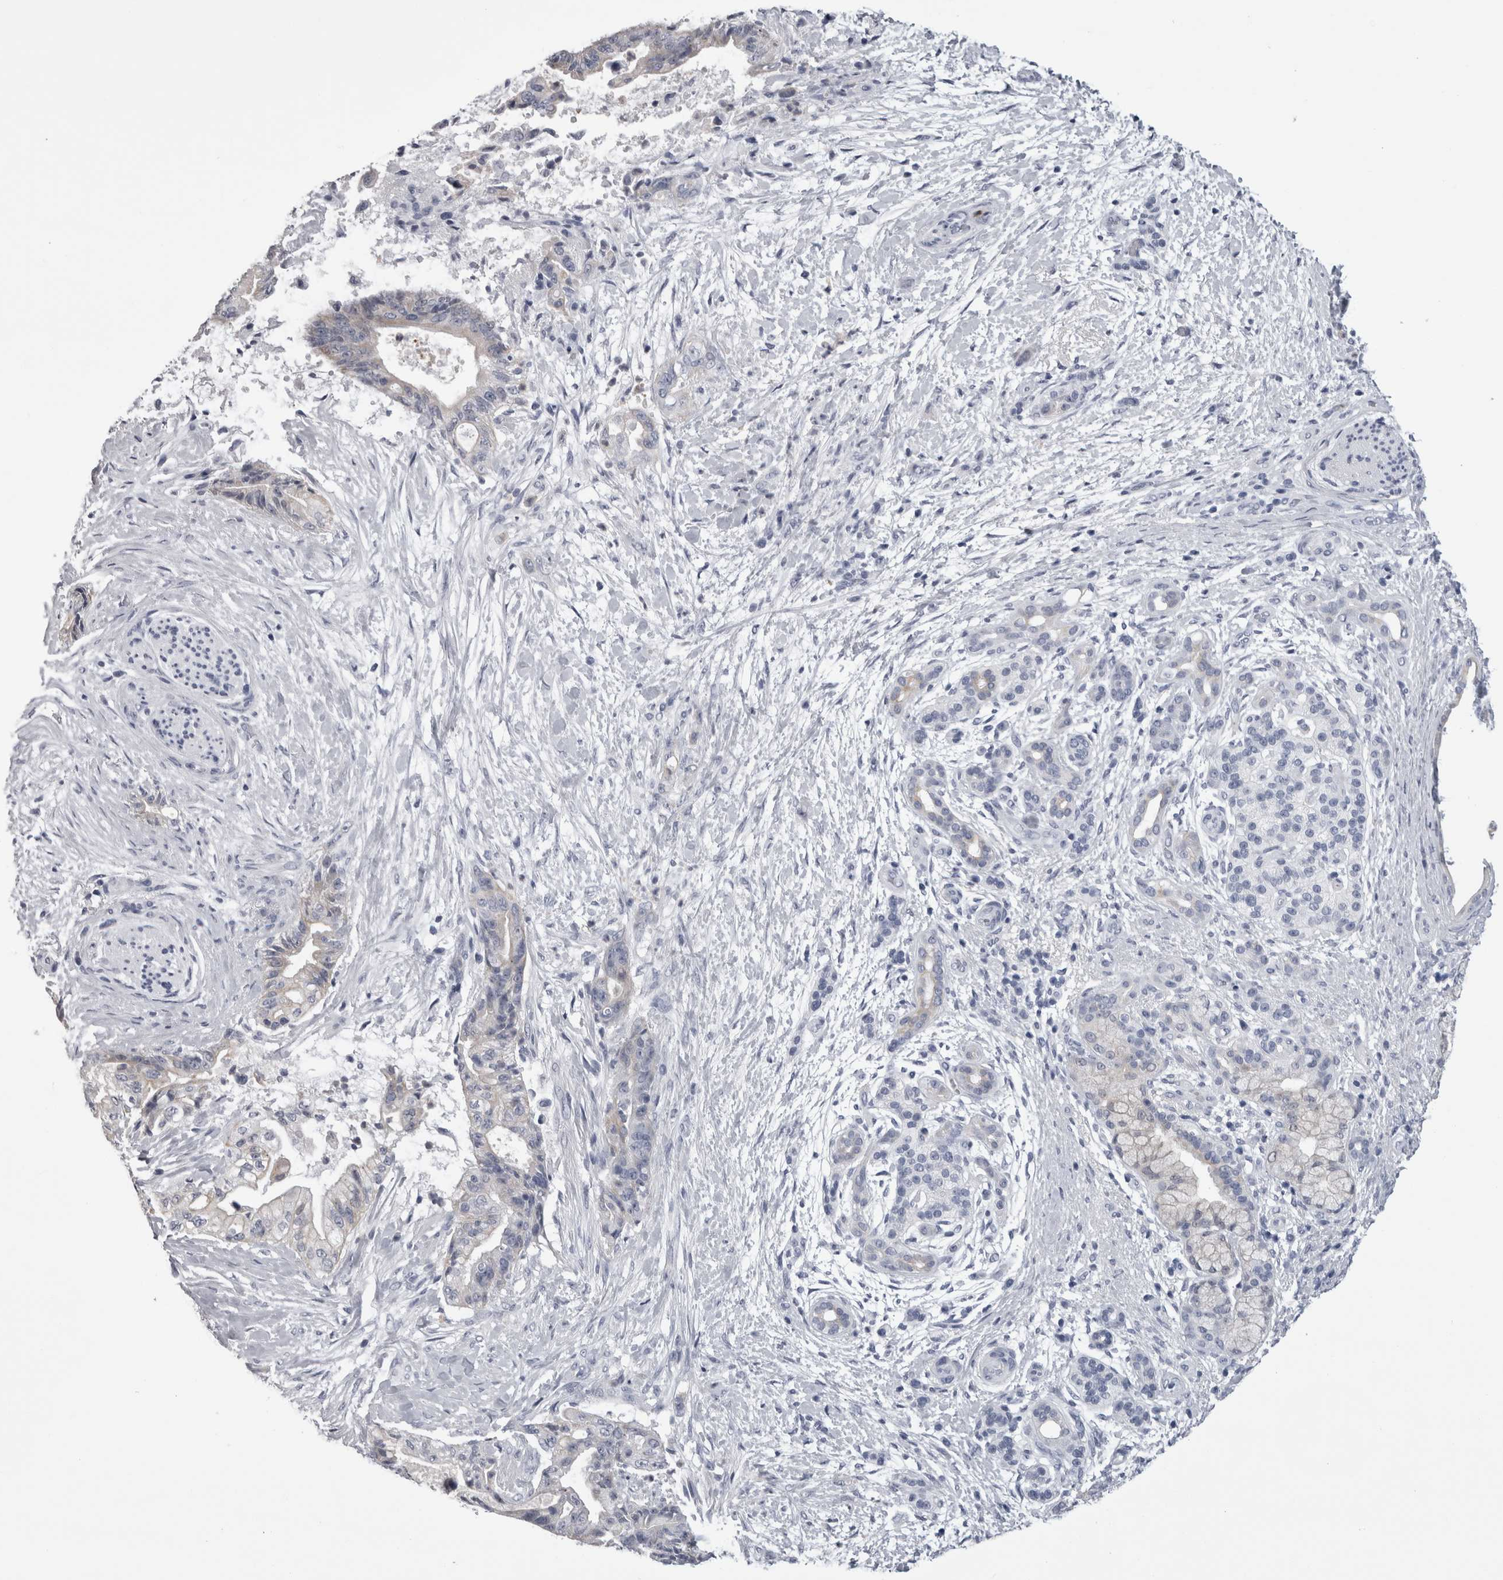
{"staining": {"intensity": "negative", "quantity": "none", "location": "none"}, "tissue": "pancreatic cancer", "cell_type": "Tumor cells", "image_type": "cancer", "snomed": [{"axis": "morphology", "description": "Adenocarcinoma, NOS"}, {"axis": "topography", "description": "Pancreas"}], "caption": "The image exhibits no staining of tumor cells in adenocarcinoma (pancreatic).", "gene": "ALDH8A1", "patient": {"sex": "male", "age": 59}}